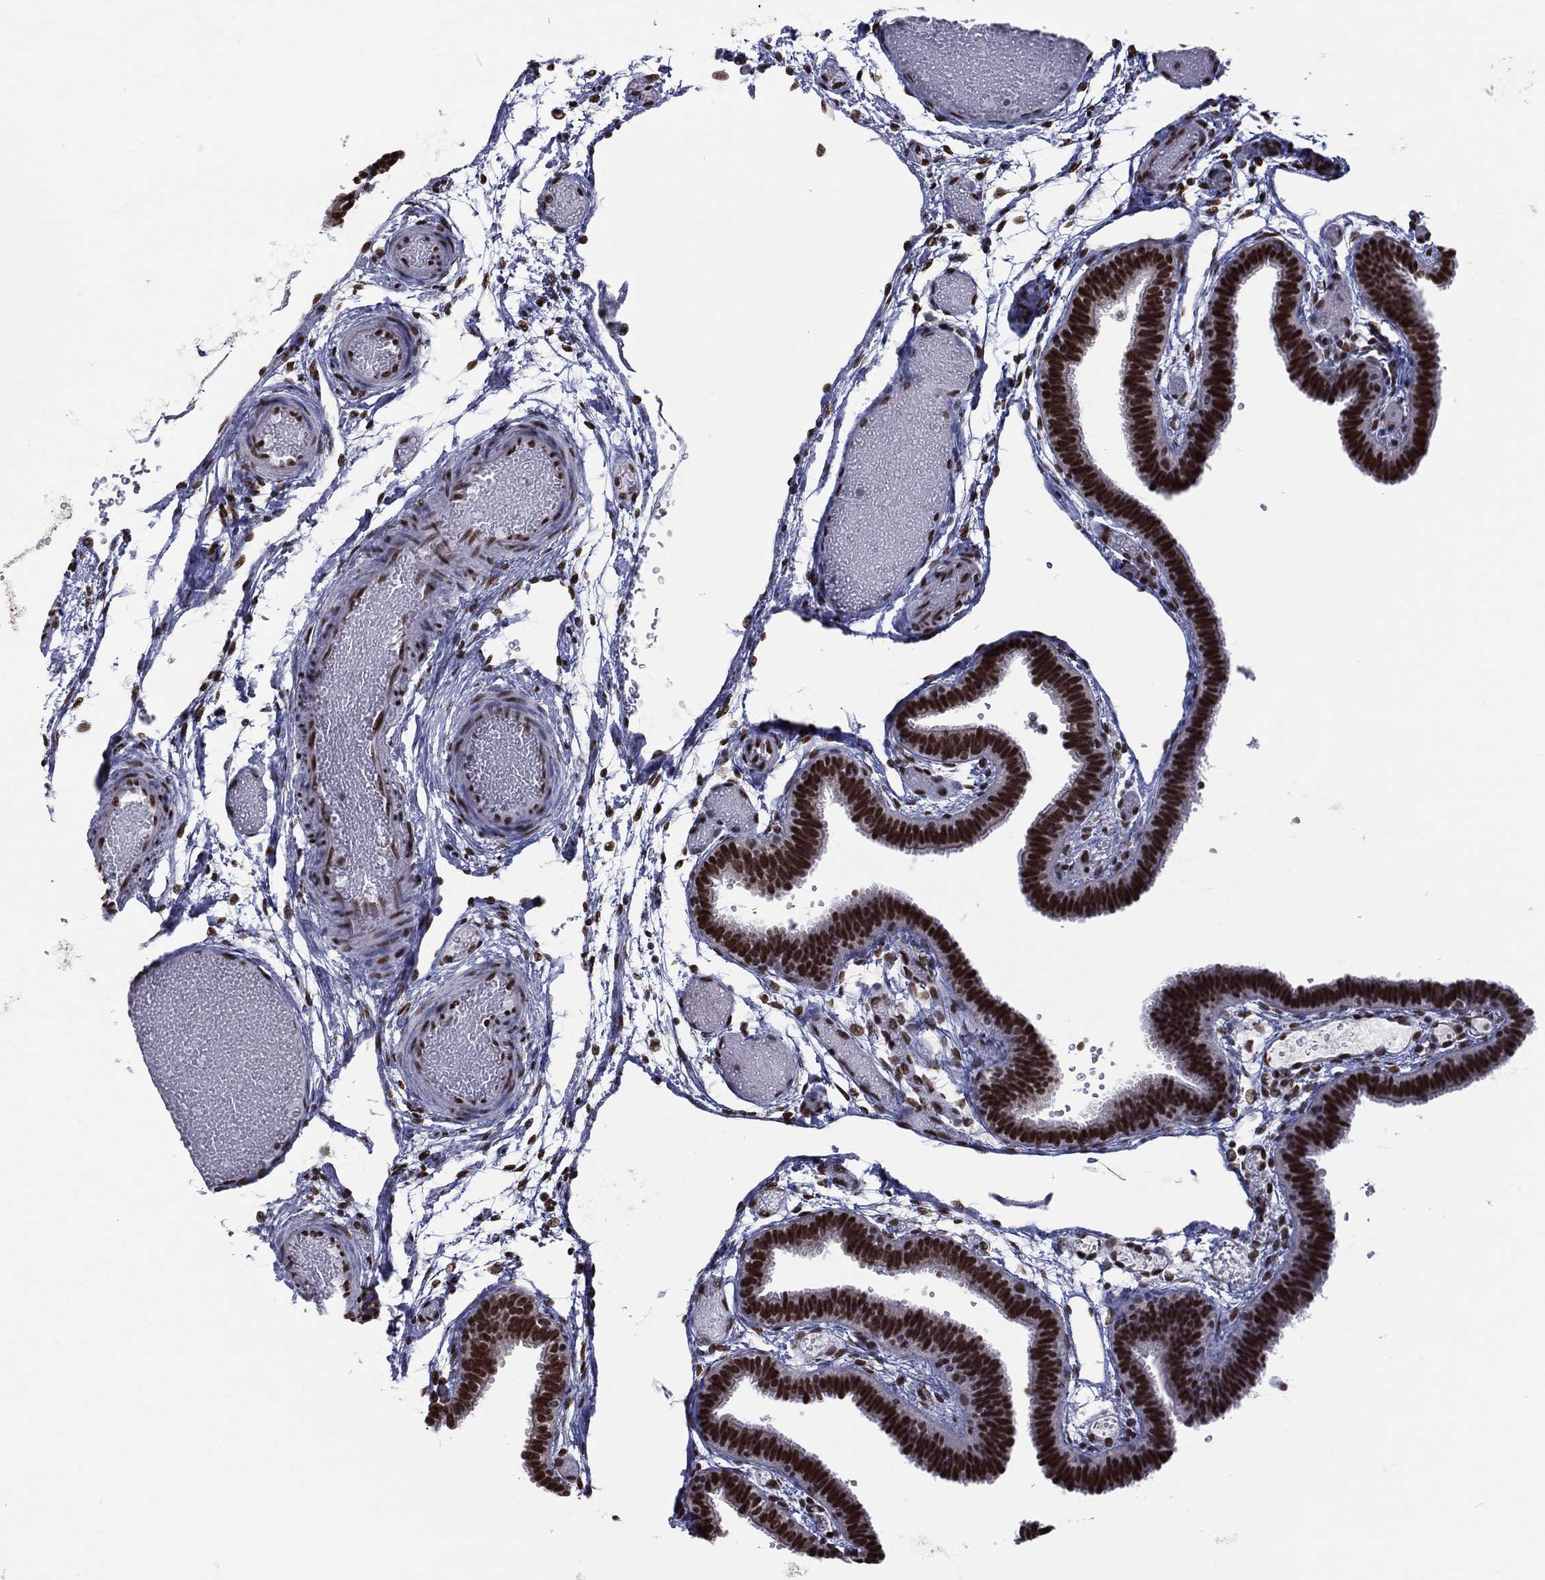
{"staining": {"intensity": "strong", "quantity": ">75%", "location": "nuclear"}, "tissue": "fallopian tube", "cell_type": "Glandular cells", "image_type": "normal", "snomed": [{"axis": "morphology", "description": "Normal tissue, NOS"}, {"axis": "topography", "description": "Fallopian tube"}], "caption": "Immunohistochemical staining of normal human fallopian tube displays high levels of strong nuclear positivity in about >75% of glandular cells.", "gene": "ZNF7", "patient": {"sex": "female", "age": 37}}